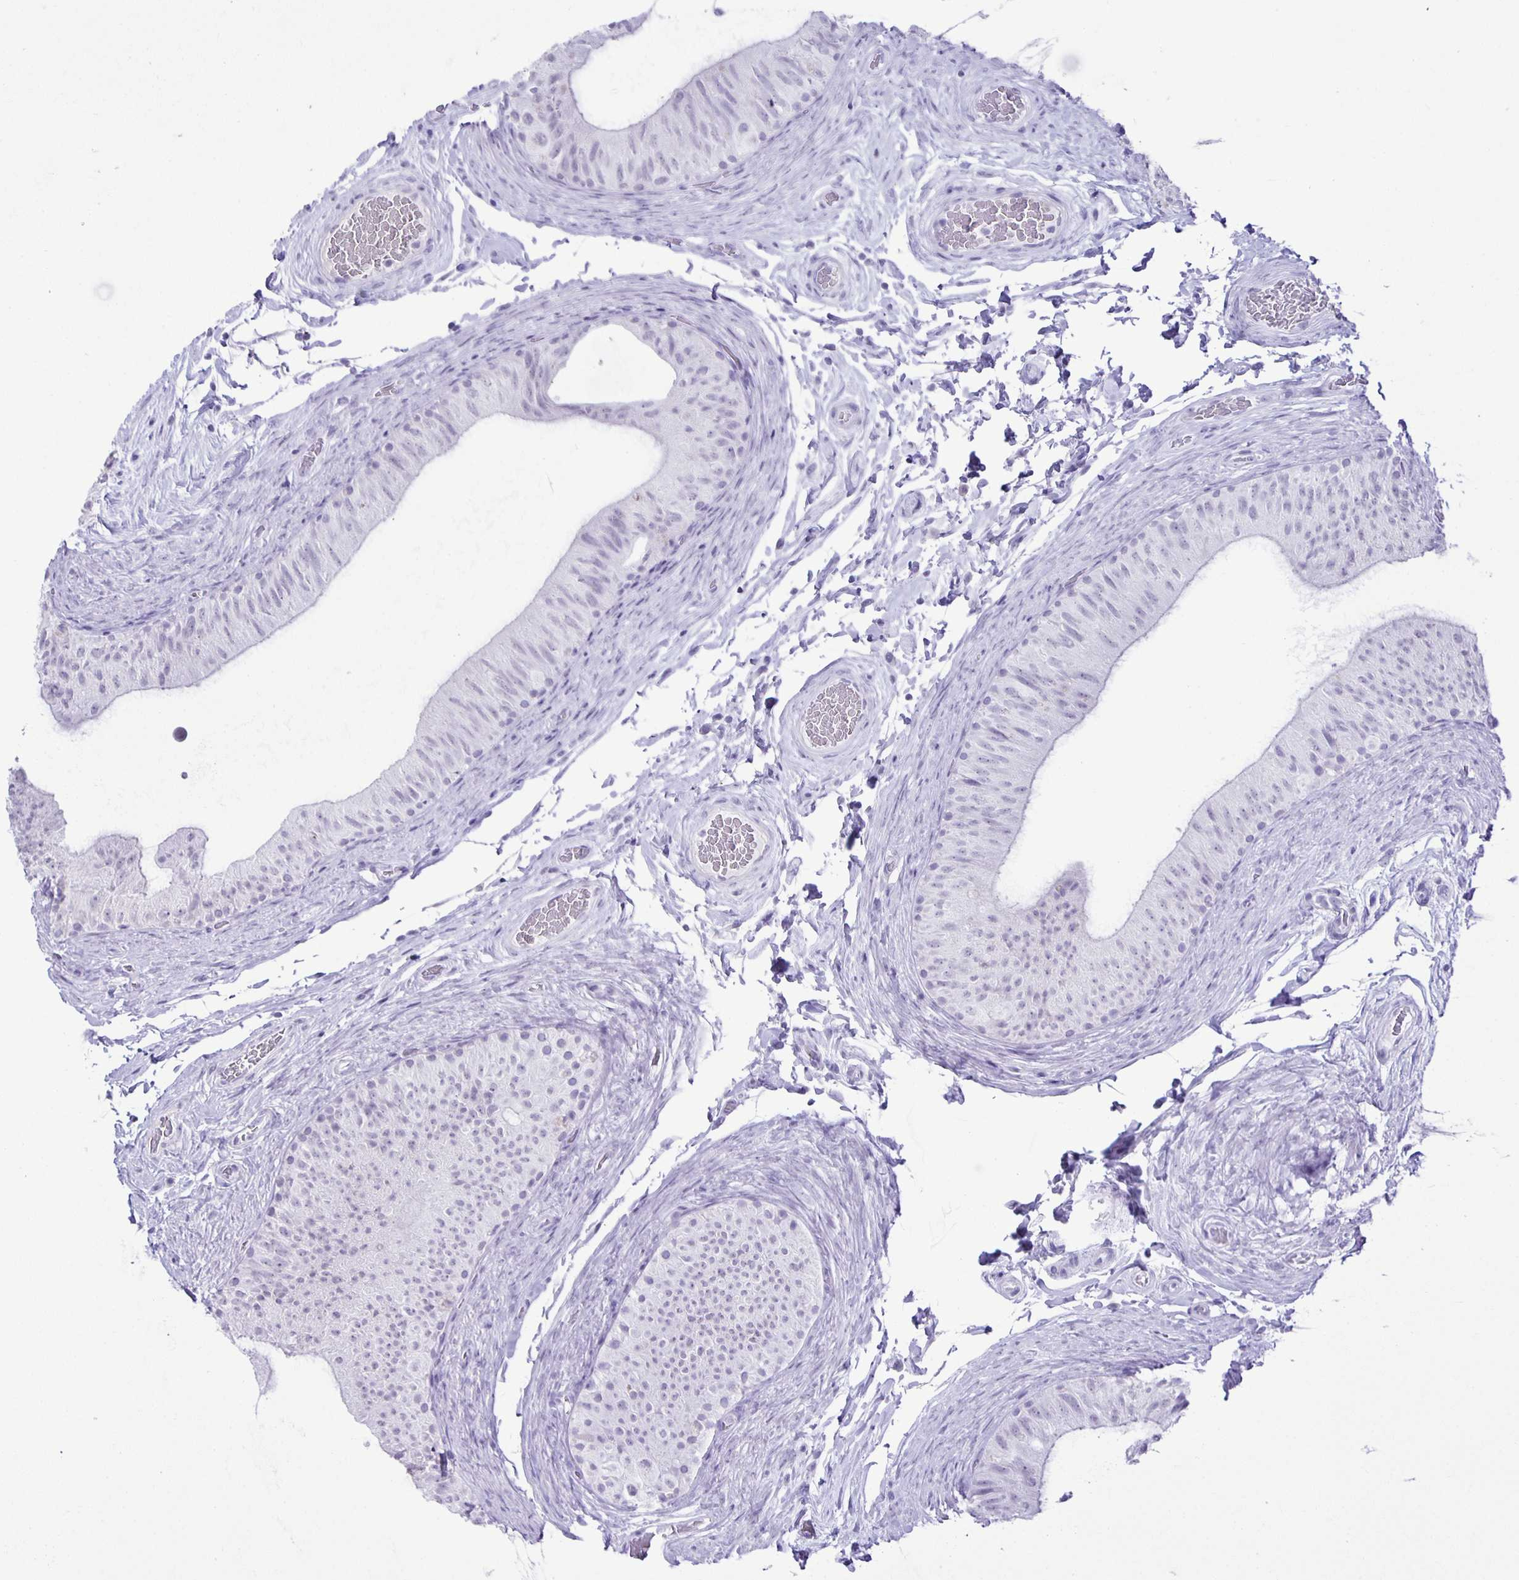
{"staining": {"intensity": "negative", "quantity": "none", "location": "none"}, "tissue": "epididymis", "cell_type": "Glandular cells", "image_type": "normal", "snomed": [{"axis": "morphology", "description": "Normal tissue, NOS"}, {"axis": "topography", "description": "Epididymis, spermatic cord, NOS"}, {"axis": "topography", "description": "Epididymis"}], "caption": "A high-resolution image shows immunohistochemistry (IHC) staining of unremarkable epididymis, which displays no significant expression in glandular cells. (Stains: DAB immunohistochemistry with hematoxylin counter stain, Microscopy: brightfield microscopy at high magnification).", "gene": "EZHIP", "patient": {"sex": "male", "age": 31}}